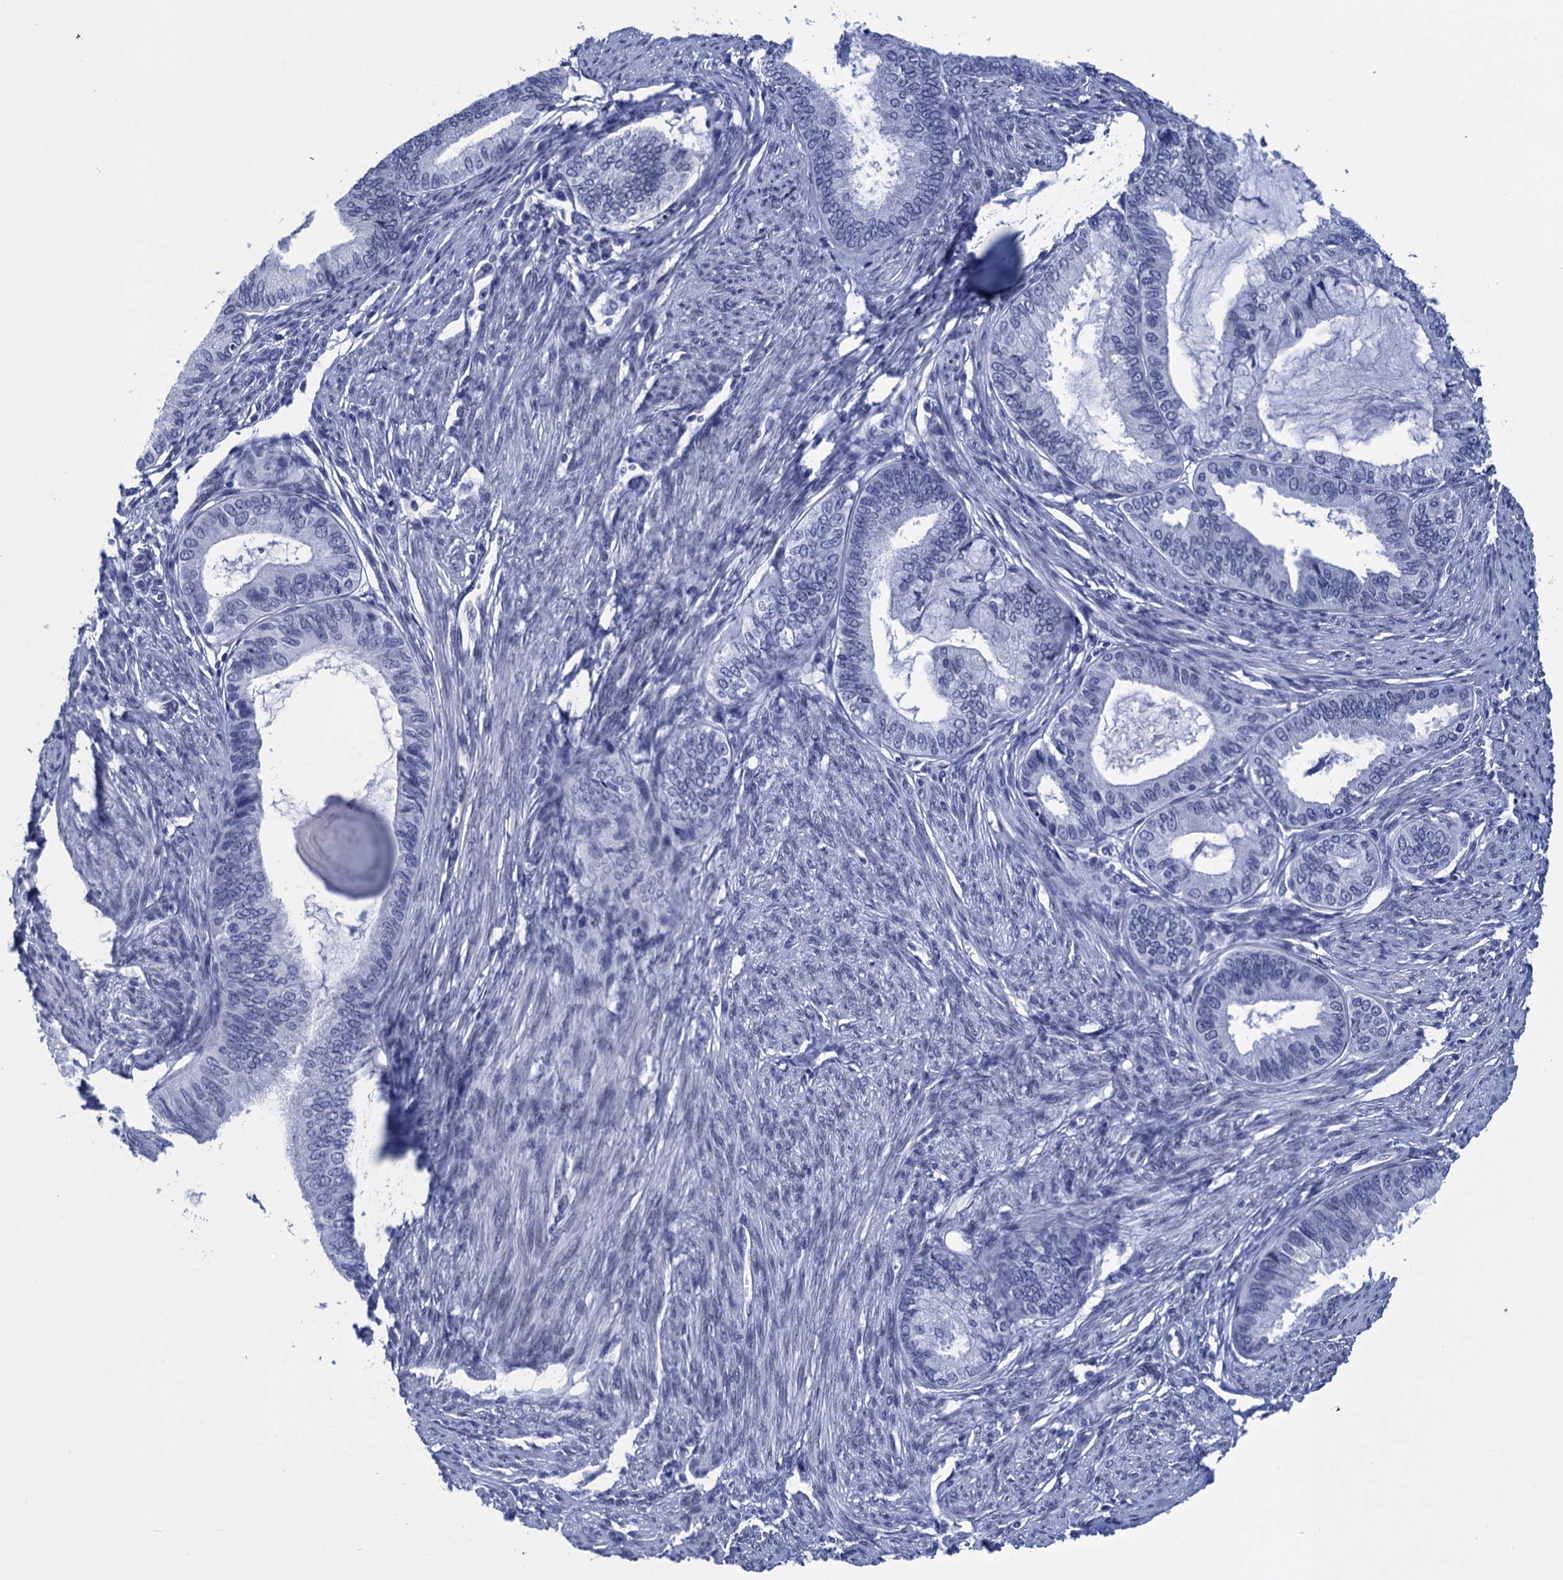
{"staining": {"intensity": "negative", "quantity": "none", "location": "none"}, "tissue": "endometrial cancer", "cell_type": "Tumor cells", "image_type": "cancer", "snomed": [{"axis": "morphology", "description": "Adenocarcinoma, NOS"}, {"axis": "topography", "description": "Endometrium"}], "caption": "IHC micrograph of human endometrial cancer (adenocarcinoma) stained for a protein (brown), which reveals no positivity in tumor cells.", "gene": "METTL25", "patient": {"sex": "female", "age": 86}}